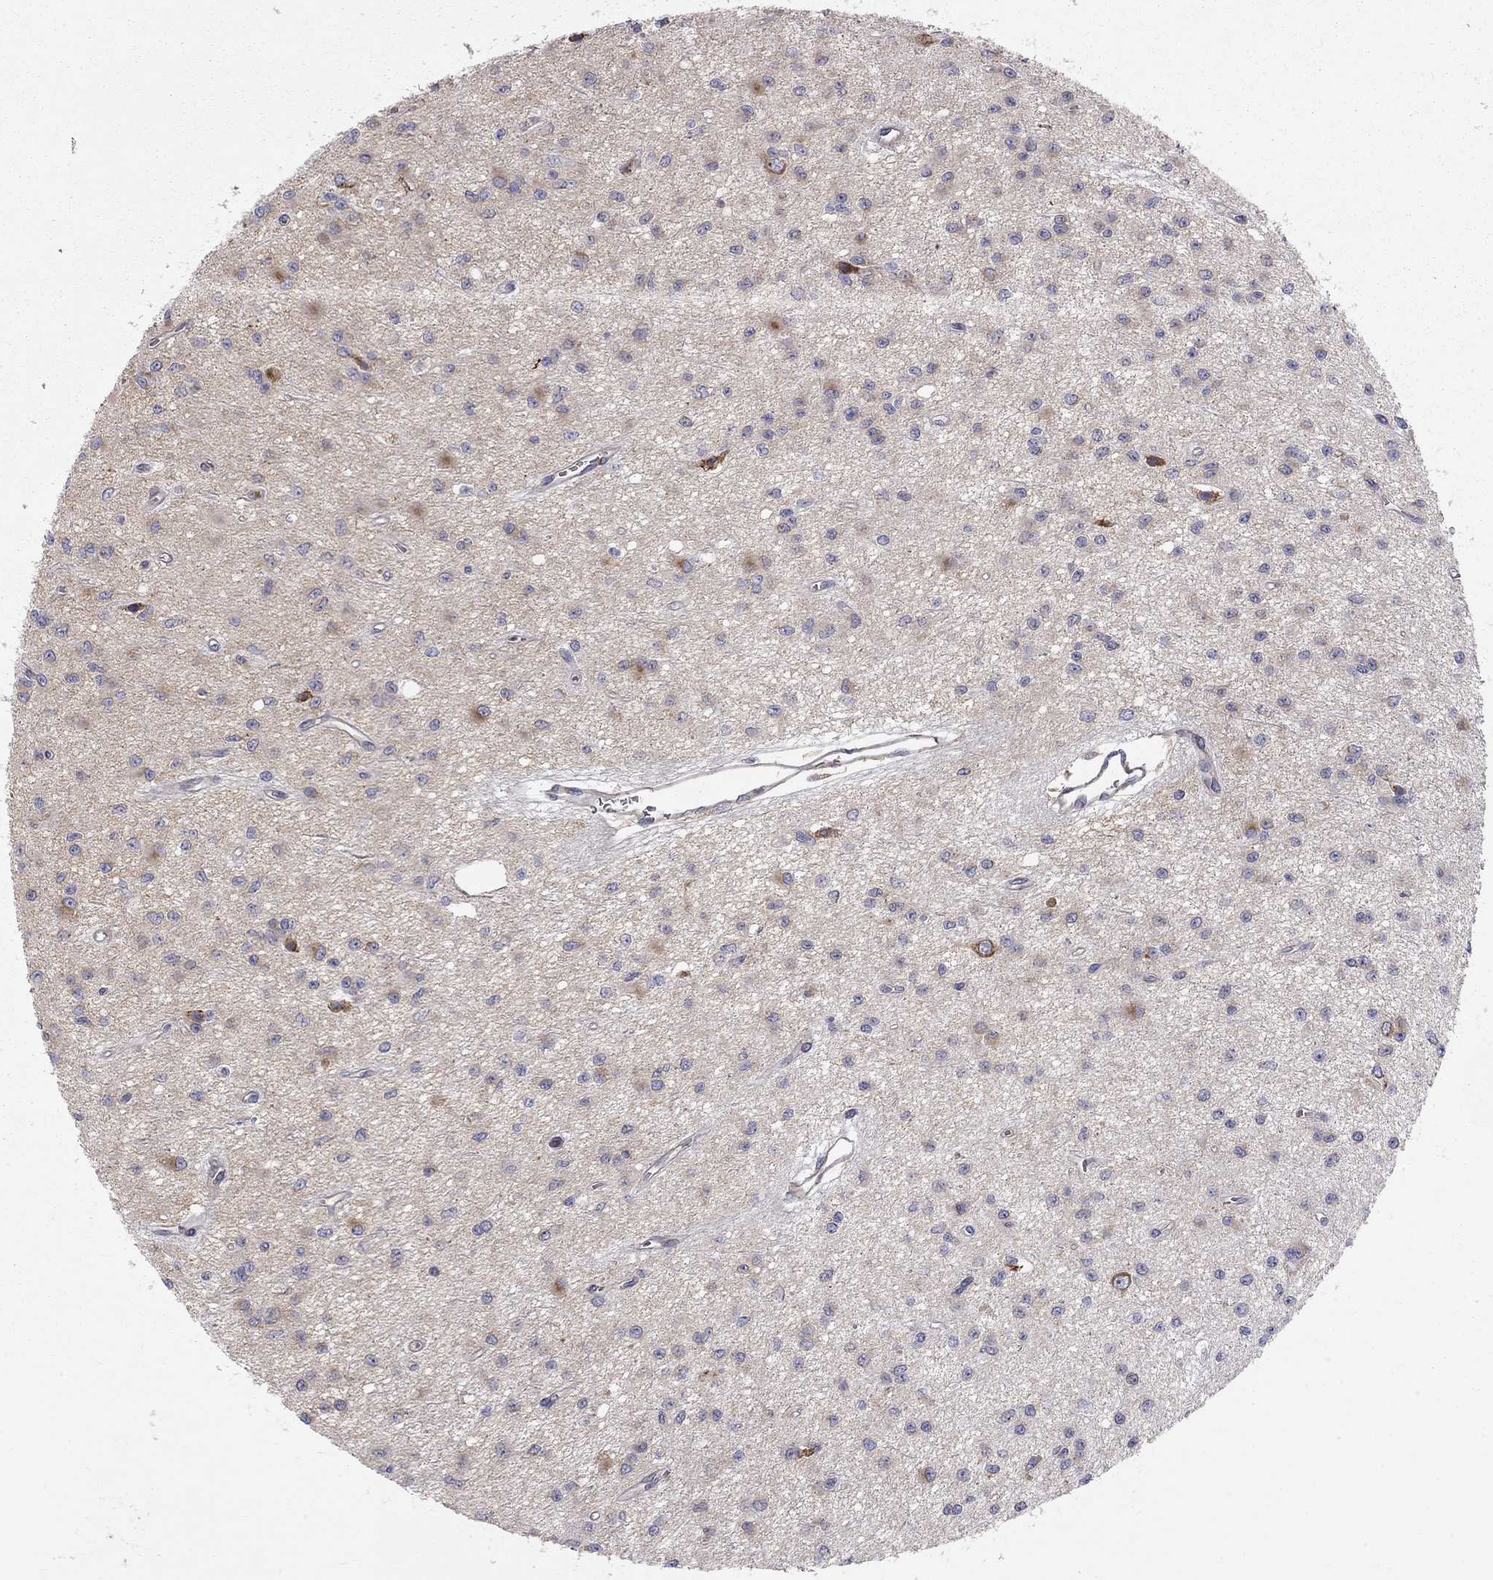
{"staining": {"intensity": "moderate", "quantity": "<25%", "location": "cytoplasmic/membranous"}, "tissue": "glioma", "cell_type": "Tumor cells", "image_type": "cancer", "snomed": [{"axis": "morphology", "description": "Glioma, malignant, Low grade"}, {"axis": "topography", "description": "Brain"}], "caption": "Tumor cells show low levels of moderate cytoplasmic/membranous positivity in about <25% of cells in malignant glioma (low-grade).", "gene": "CASTOR1", "patient": {"sex": "female", "age": 45}}